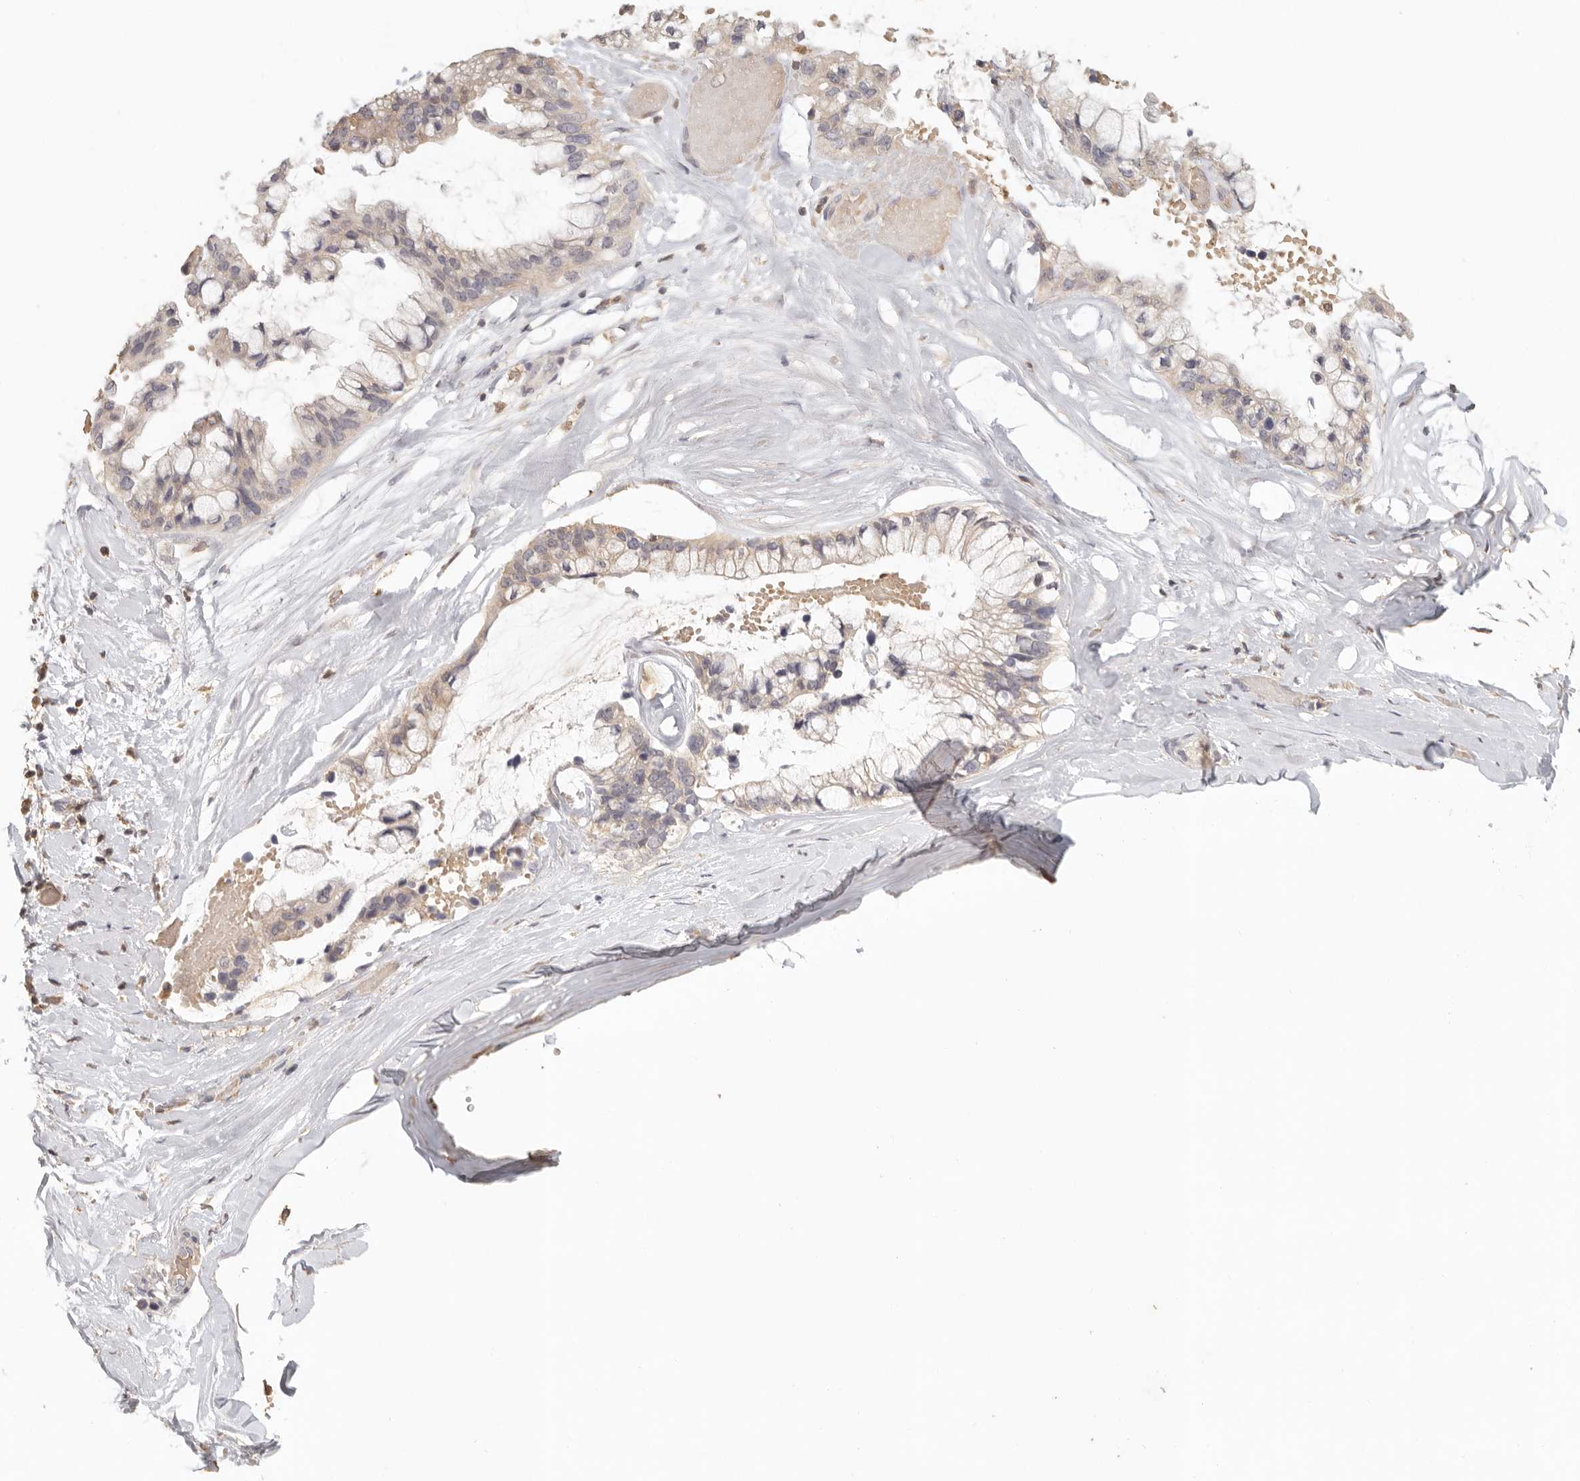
{"staining": {"intensity": "weak", "quantity": "<25%", "location": "cytoplasmic/membranous"}, "tissue": "ovarian cancer", "cell_type": "Tumor cells", "image_type": "cancer", "snomed": [{"axis": "morphology", "description": "Cystadenocarcinoma, mucinous, NOS"}, {"axis": "topography", "description": "Ovary"}], "caption": "High power microscopy image of an immunohistochemistry micrograph of mucinous cystadenocarcinoma (ovarian), revealing no significant expression in tumor cells.", "gene": "CSK", "patient": {"sex": "female", "age": 39}}